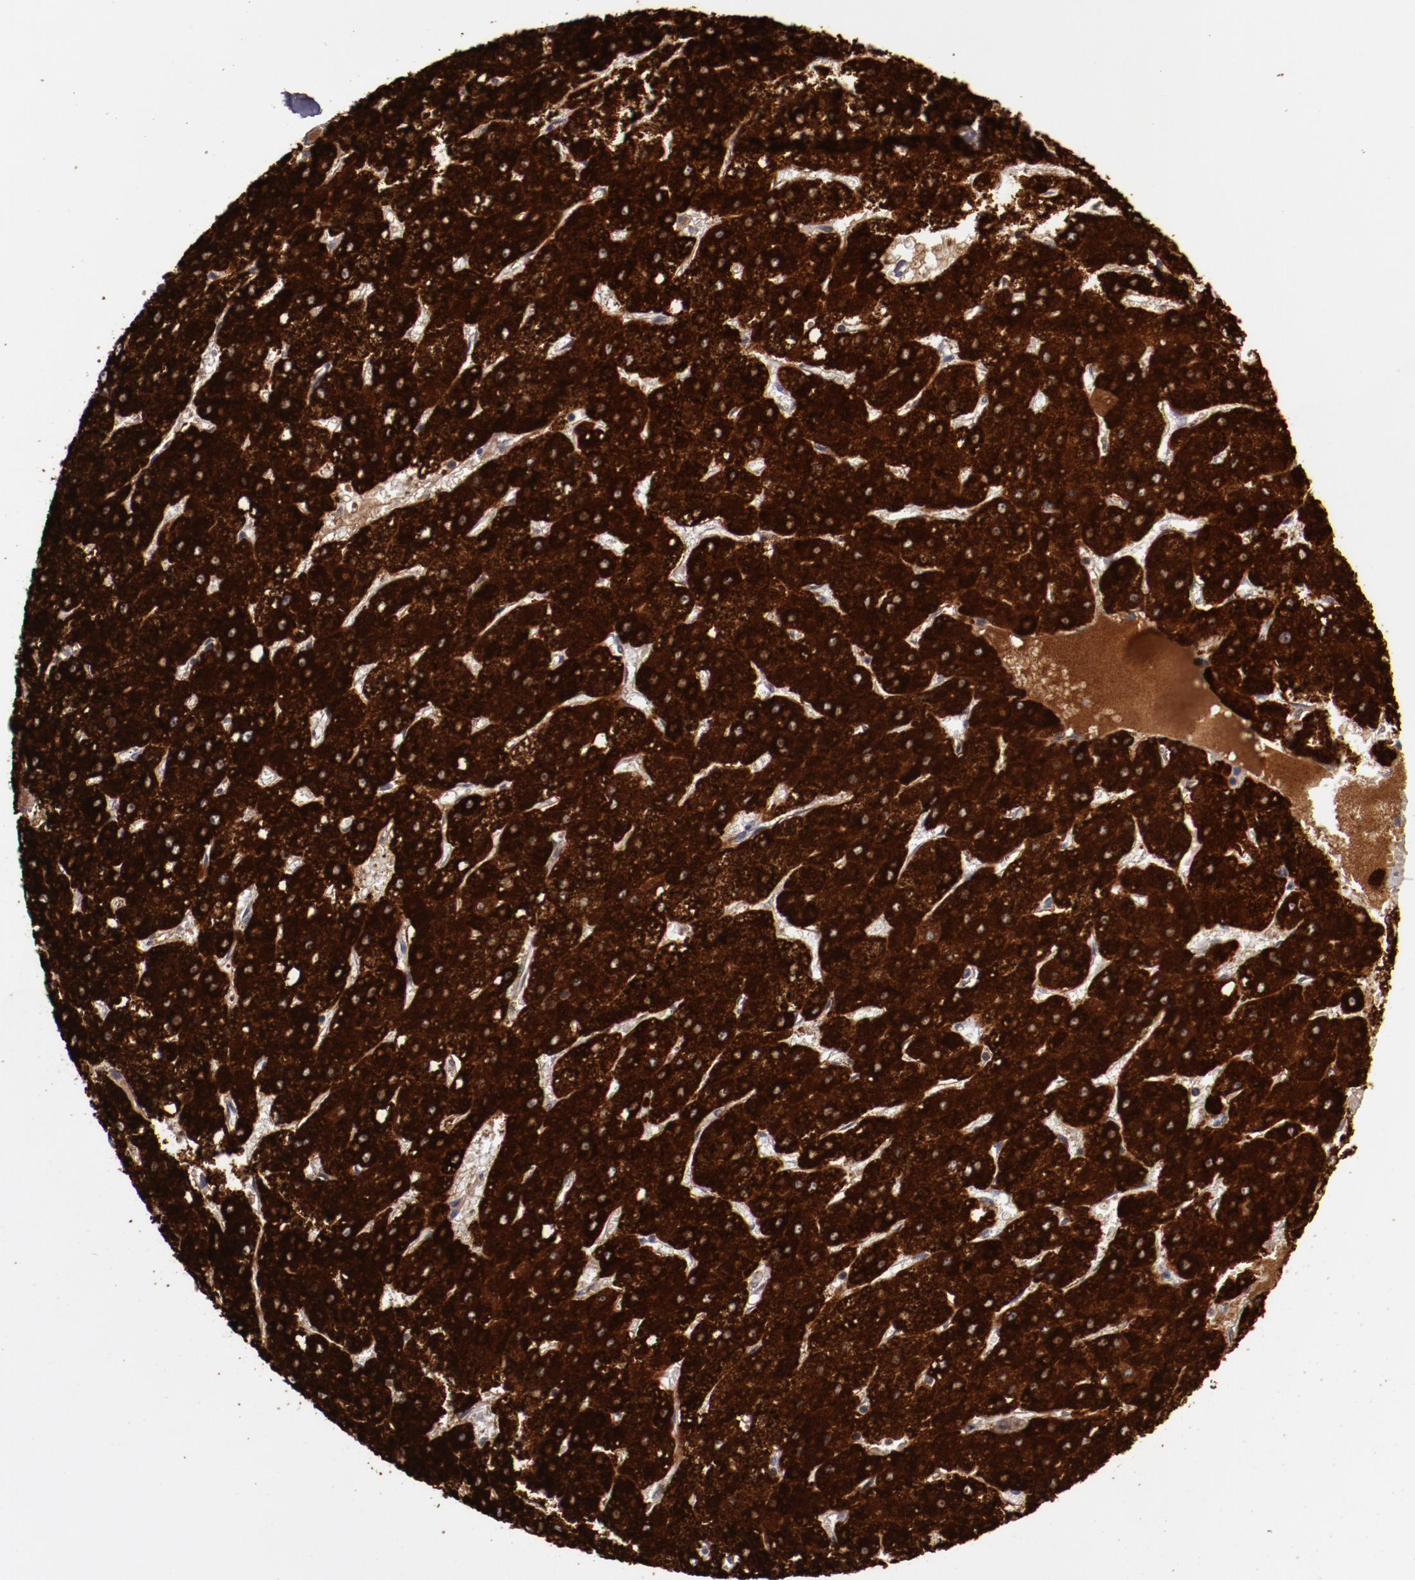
{"staining": {"intensity": "strong", "quantity": ">75%", "location": "cytoplasmic/membranous"}, "tissue": "liver cancer", "cell_type": "Tumor cells", "image_type": "cancer", "snomed": [{"axis": "morphology", "description": "Carcinoma, Hepatocellular, NOS"}, {"axis": "topography", "description": "Liver"}], "caption": "Protein expression analysis of human liver hepatocellular carcinoma reveals strong cytoplasmic/membranous staining in approximately >75% of tumor cells.", "gene": "MBL2", "patient": {"sex": "female", "age": 52}}